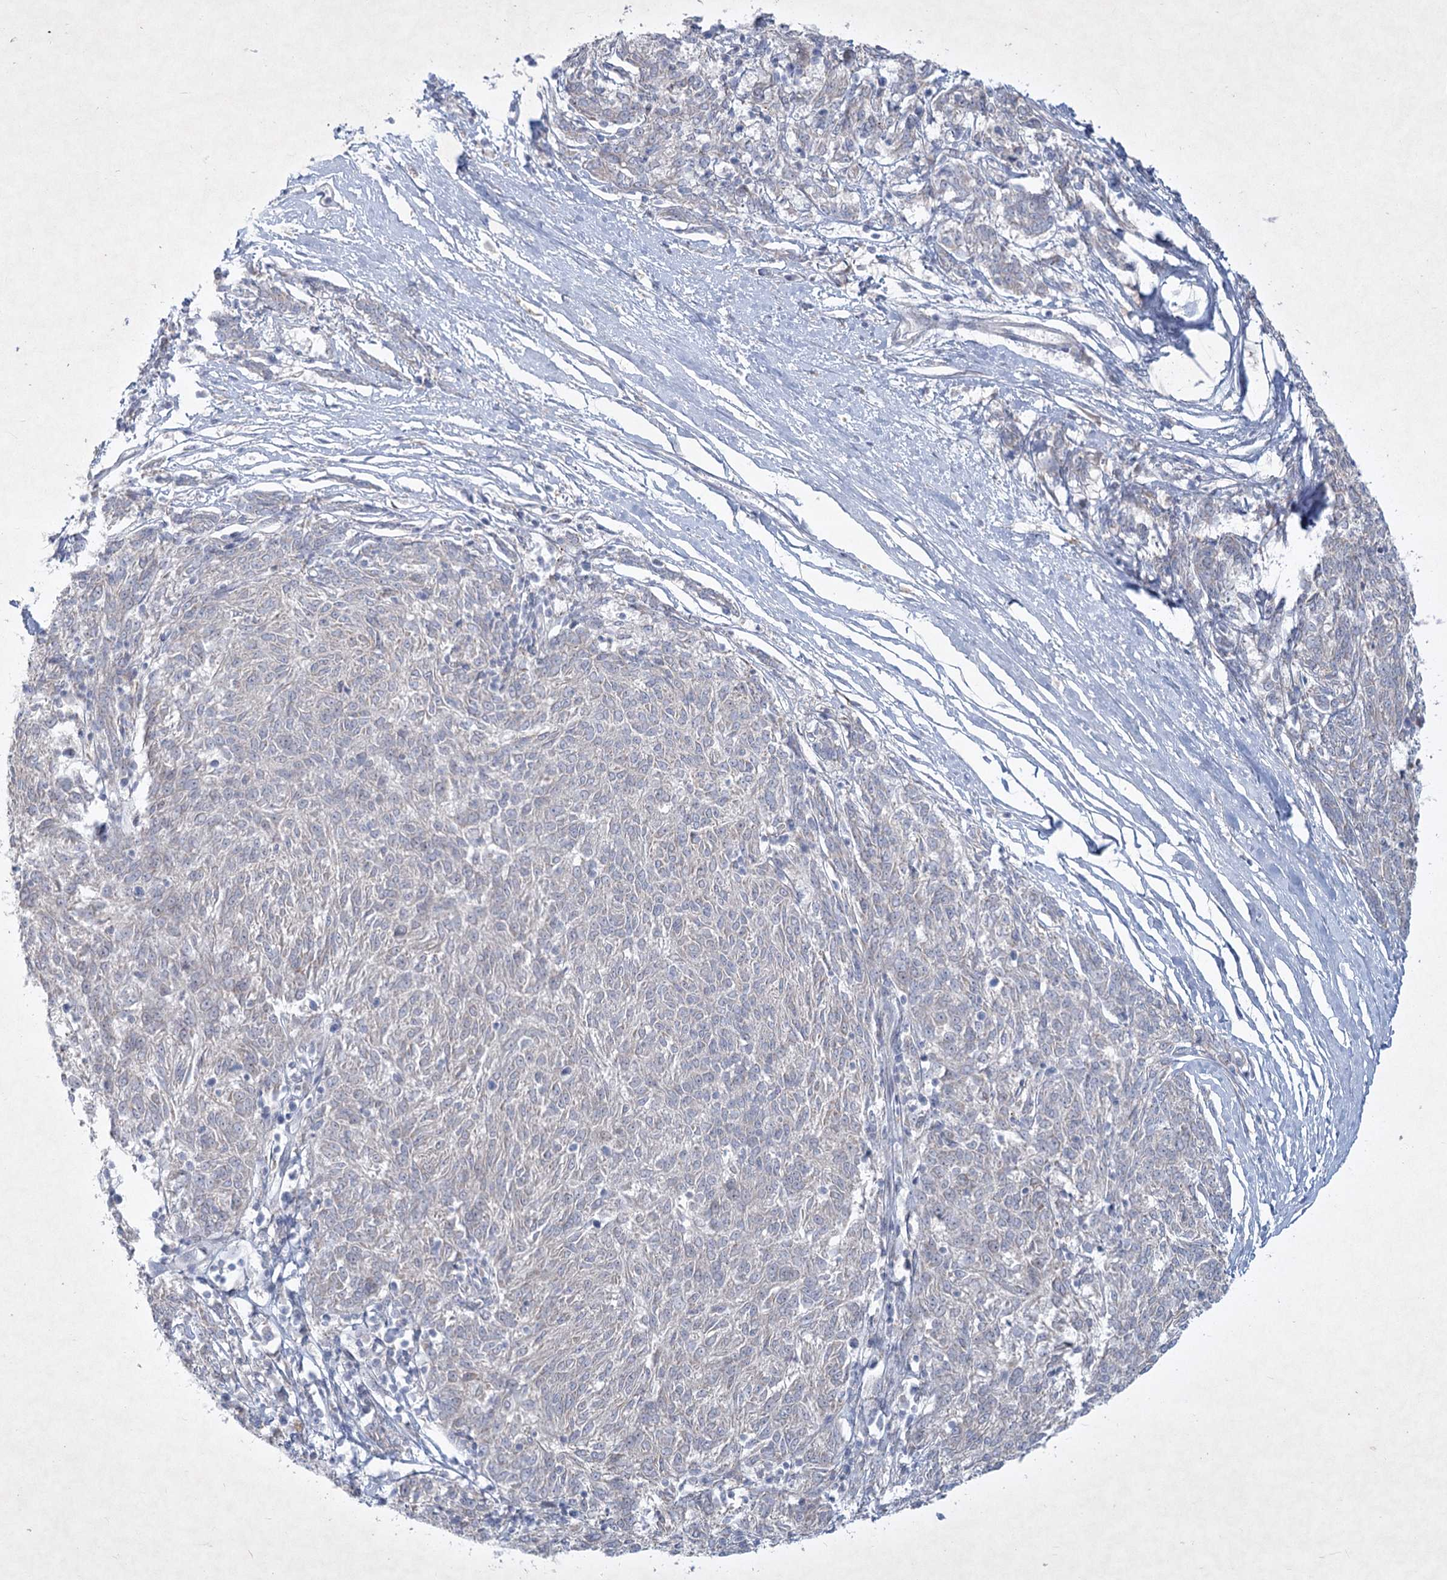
{"staining": {"intensity": "negative", "quantity": "none", "location": "none"}, "tissue": "melanoma", "cell_type": "Tumor cells", "image_type": "cancer", "snomed": [{"axis": "morphology", "description": "Malignant melanoma, NOS"}, {"axis": "topography", "description": "Skin"}], "caption": "Histopathology image shows no significant protein expression in tumor cells of malignant melanoma.", "gene": "PLA2G12A", "patient": {"sex": "female", "age": 72}}